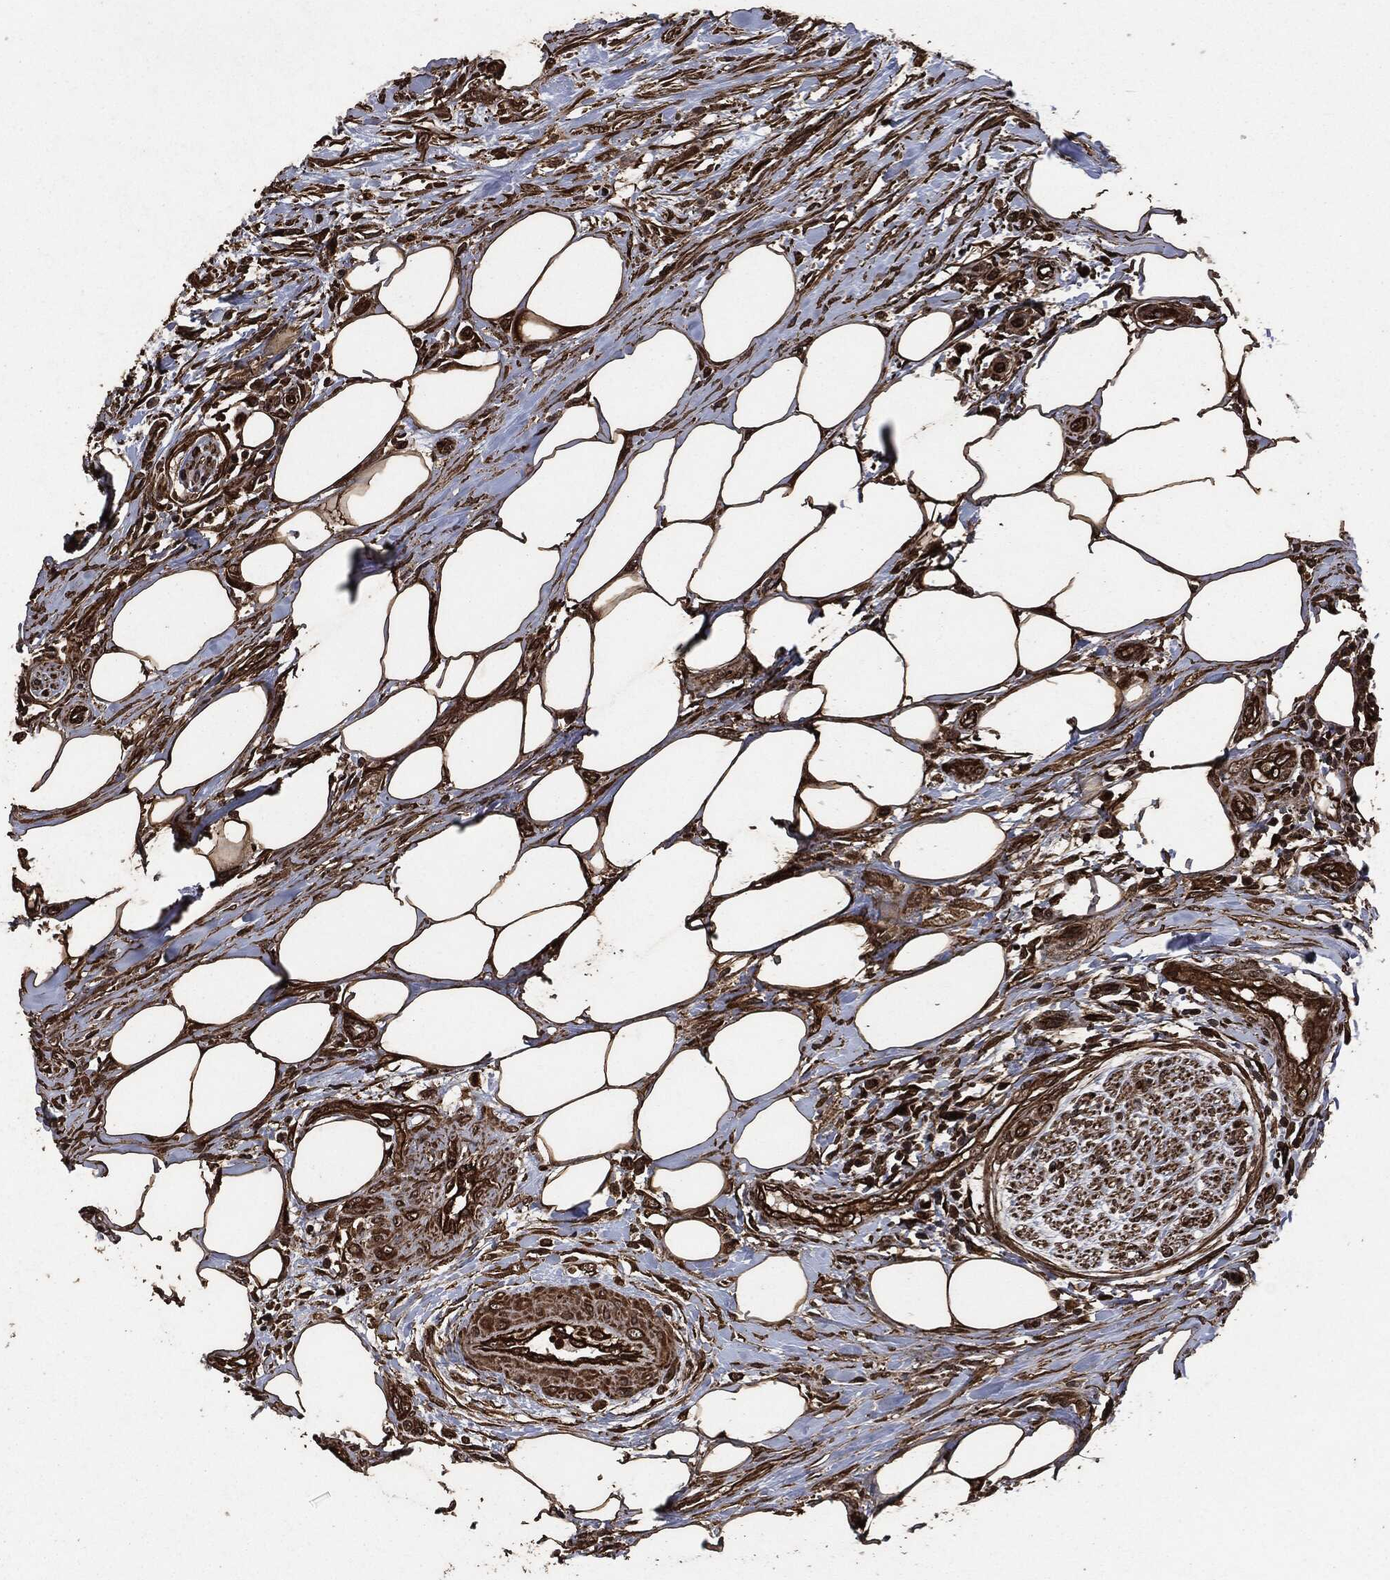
{"staining": {"intensity": "strong", "quantity": ">75%", "location": "cytoplasmic/membranous"}, "tissue": "urothelial cancer", "cell_type": "Tumor cells", "image_type": "cancer", "snomed": [{"axis": "morphology", "description": "Urothelial carcinoma, High grade"}, {"axis": "topography", "description": "Urinary bladder"}], "caption": "Immunohistochemistry of human high-grade urothelial carcinoma displays high levels of strong cytoplasmic/membranous staining in approximately >75% of tumor cells. The staining was performed using DAB (3,3'-diaminobenzidine) to visualize the protein expression in brown, while the nuclei were stained in blue with hematoxylin (Magnification: 20x).", "gene": "HRAS", "patient": {"sex": "male", "age": 35}}